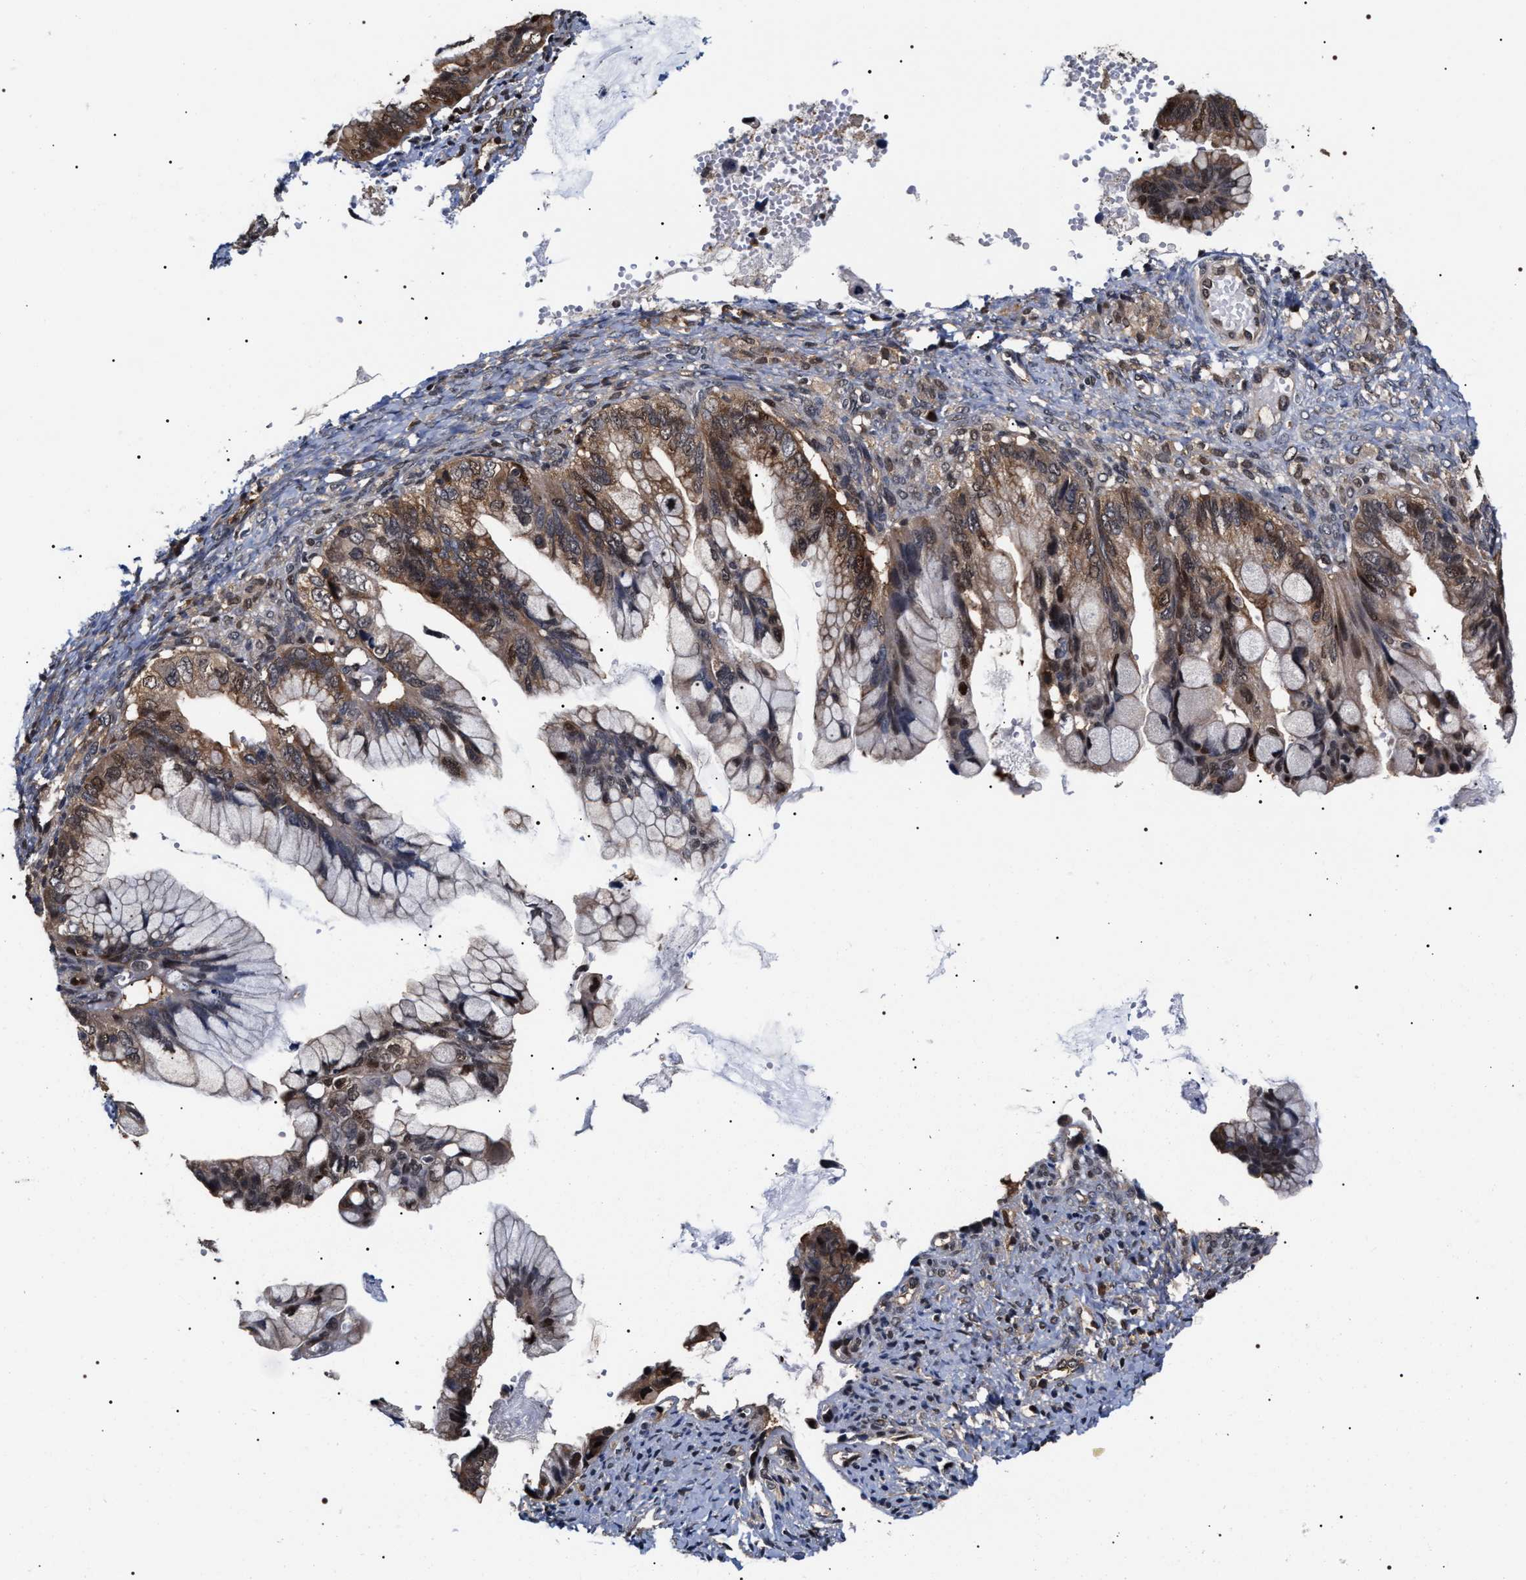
{"staining": {"intensity": "weak", "quantity": ">75%", "location": "cytoplasmic/membranous,nuclear"}, "tissue": "ovarian cancer", "cell_type": "Tumor cells", "image_type": "cancer", "snomed": [{"axis": "morphology", "description": "Cystadenocarcinoma, mucinous, NOS"}, {"axis": "topography", "description": "Ovary"}], "caption": "Protein analysis of ovarian cancer (mucinous cystadenocarcinoma) tissue exhibits weak cytoplasmic/membranous and nuclear positivity in about >75% of tumor cells.", "gene": "BAG6", "patient": {"sex": "female", "age": 36}}